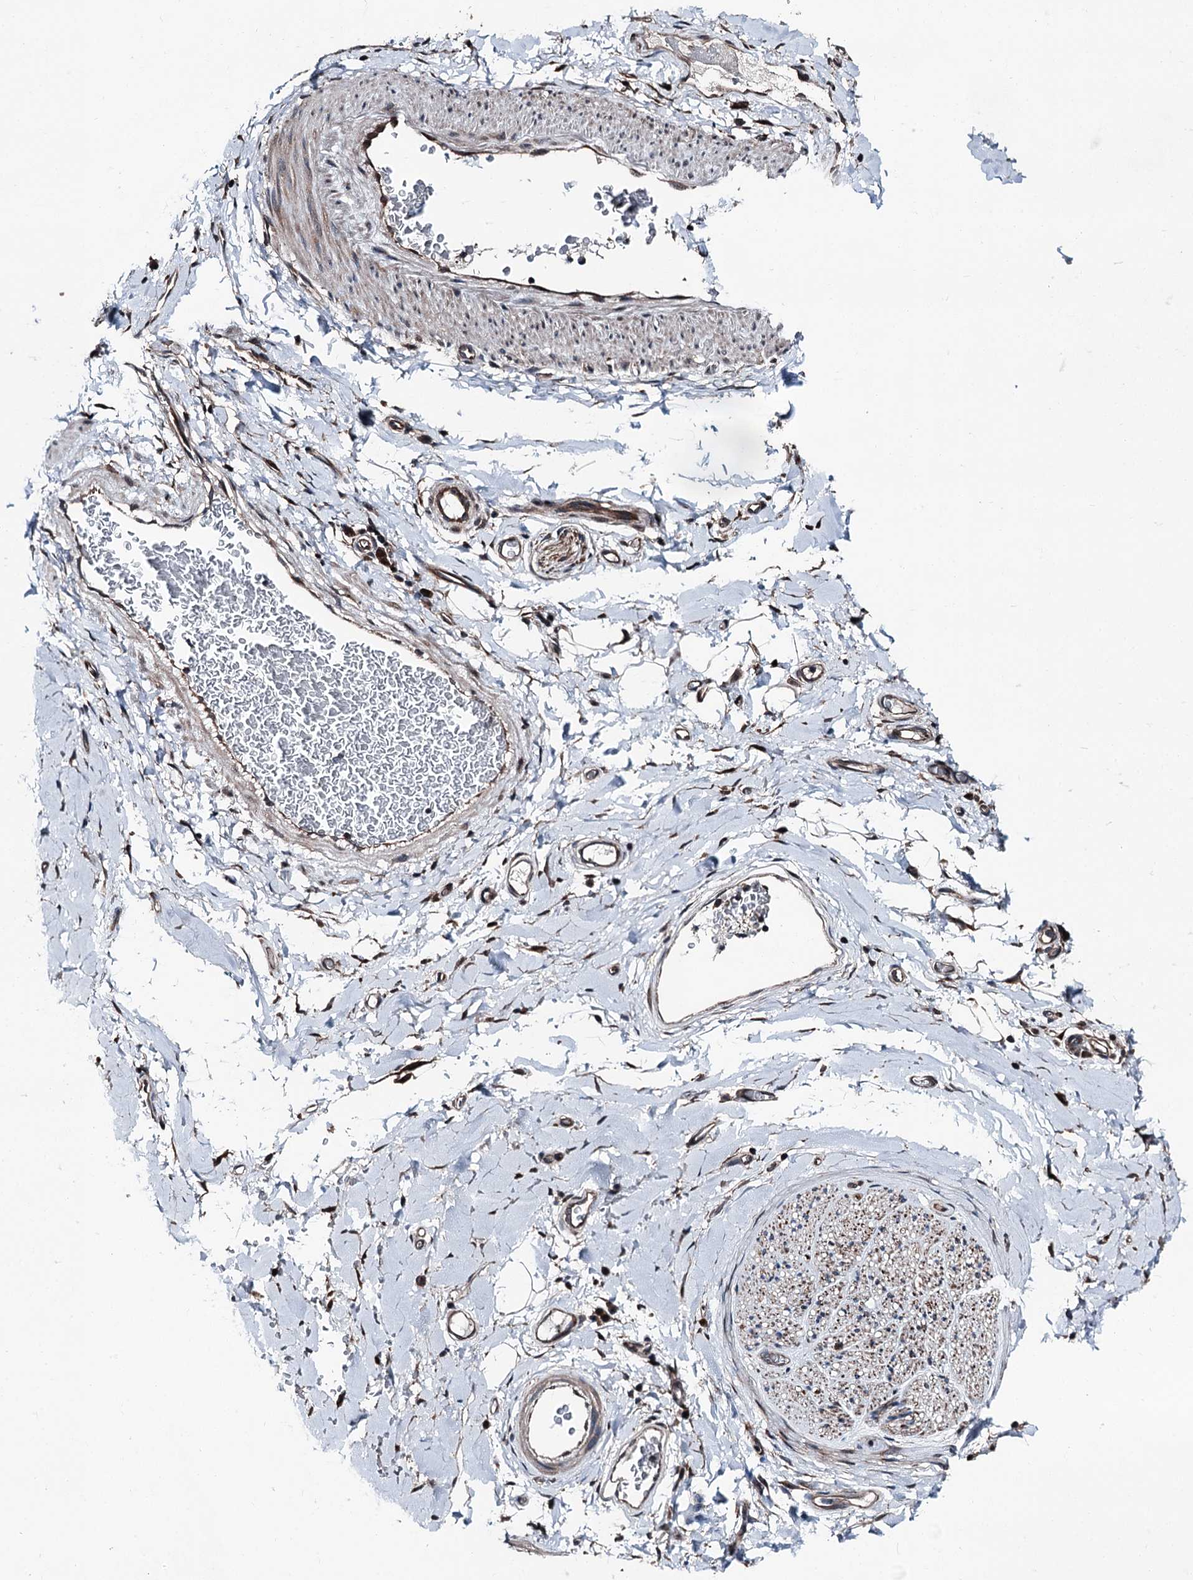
{"staining": {"intensity": "weak", "quantity": ">75%", "location": "cytoplasmic/membranous,nuclear"}, "tissue": "adipose tissue", "cell_type": "Adipocytes", "image_type": "normal", "snomed": [{"axis": "morphology", "description": "Normal tissue, NOS"}, {"axis": "morphology", "description": "Adenocarcinoma, NOS"}, {"axis": "topography", "description": "Stomach, upper"}, {"axis": "topography", "description": "Peripheral nerve tissue"}], "caption": "Immunohistochemical staining of unremarkable adipose tissue reveals low levels of weak cytoplasmic/membranous,nuclear positivity in about >75% of adipocytes.", "gene": "PSMD13", "patient": {"sex": "male", "age": 62}}